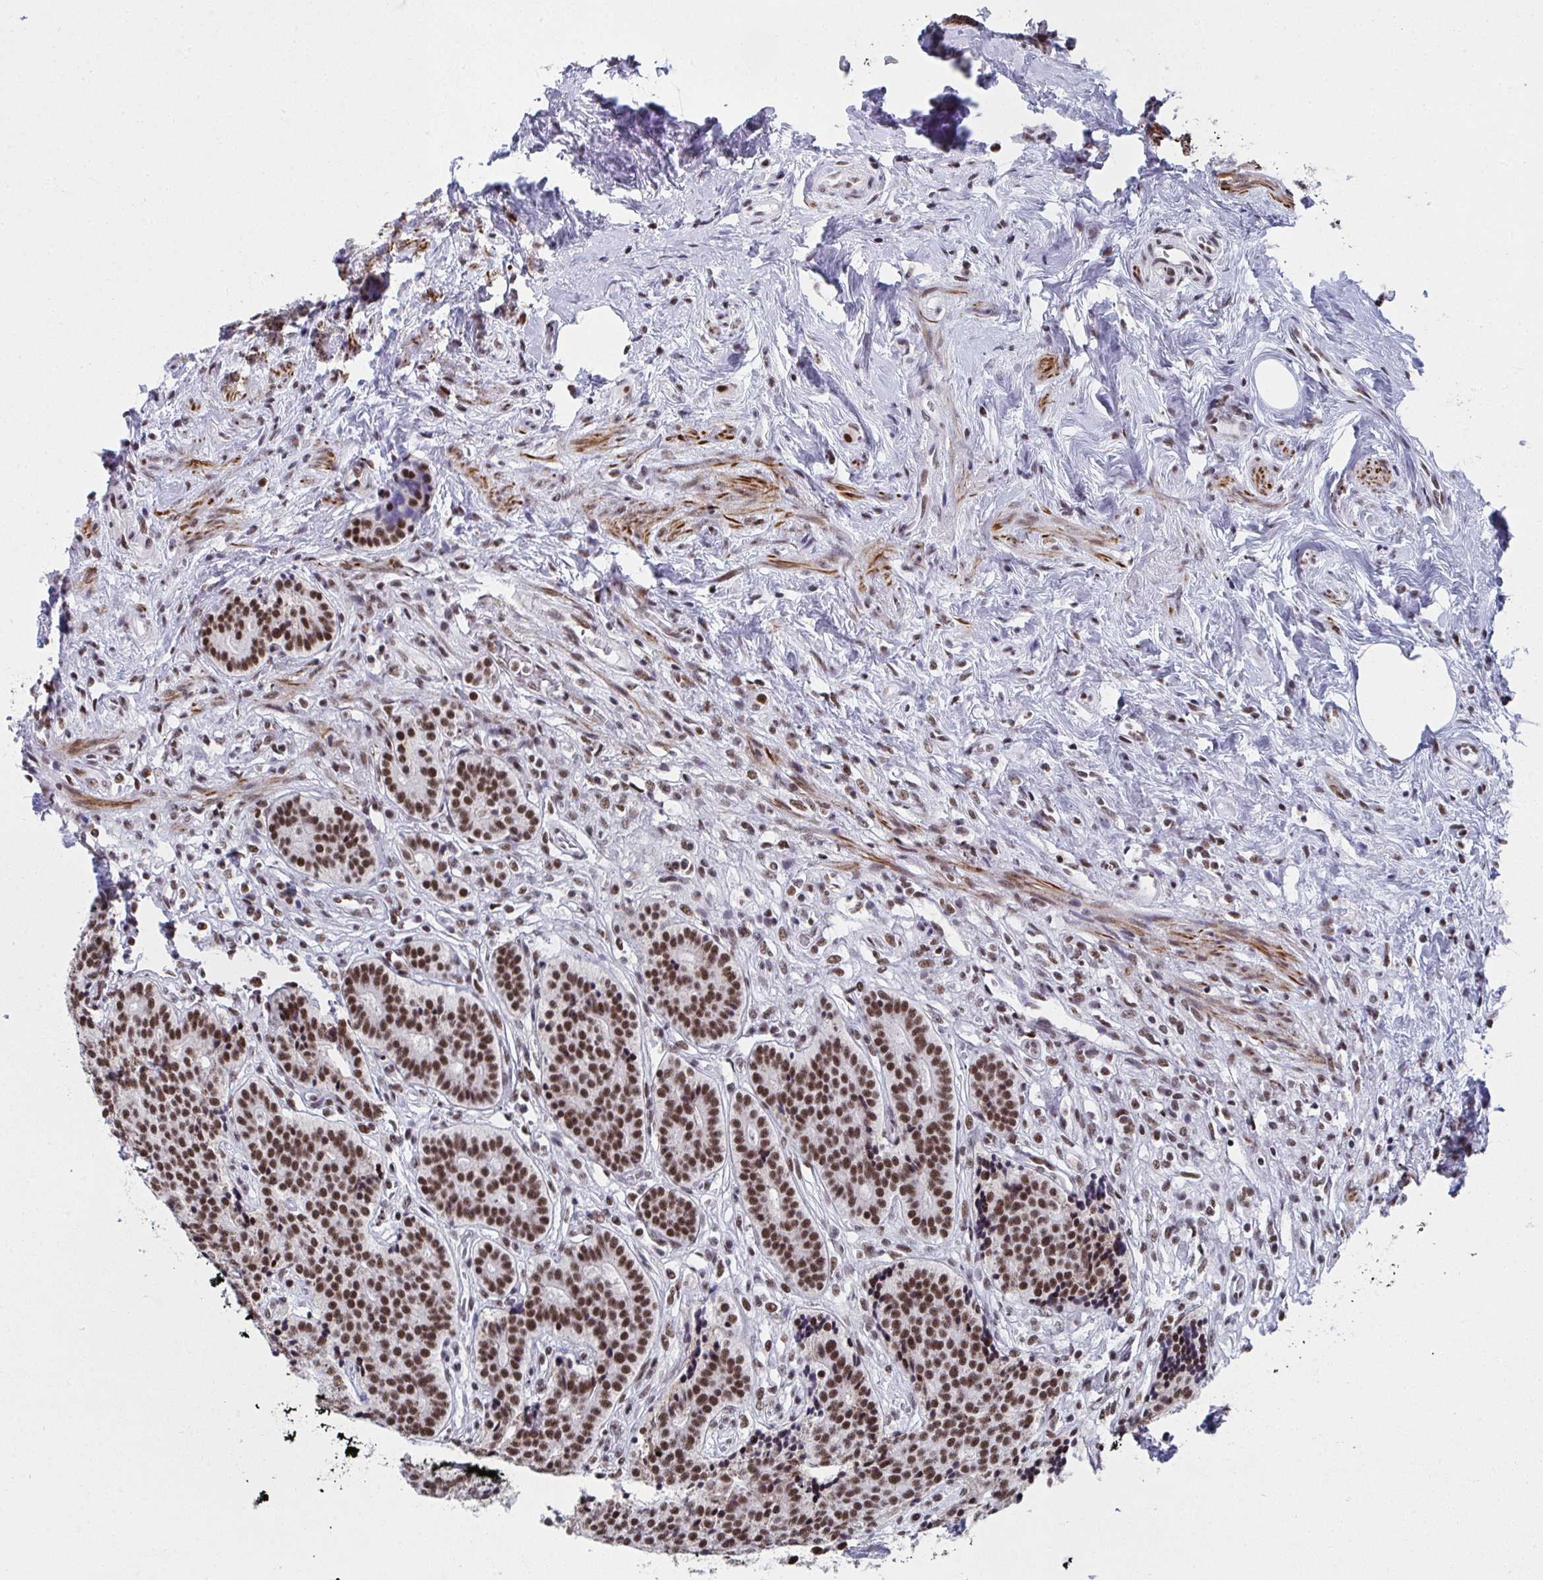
{"staining": {"intensity": "moderate", "quantity": ">75%", "location": "nuclear"}, "tissue": "carcinoid", "cell_type": "Tumor cells", "image_type": "cancer", "snomed": [{"axis": "morphology", "description": "Carcinoid, malignant, NOS"}, {"axis": "topography", "description": "Small intestine"}], "caption": "DAB immunohistochemical staining of human malignant carcinoid demonstrates moderate nuclear protein expression in about >75% of tumor cells.", "gene": "SNRNP70", "patient": {"sex": "female", "age": 73}}